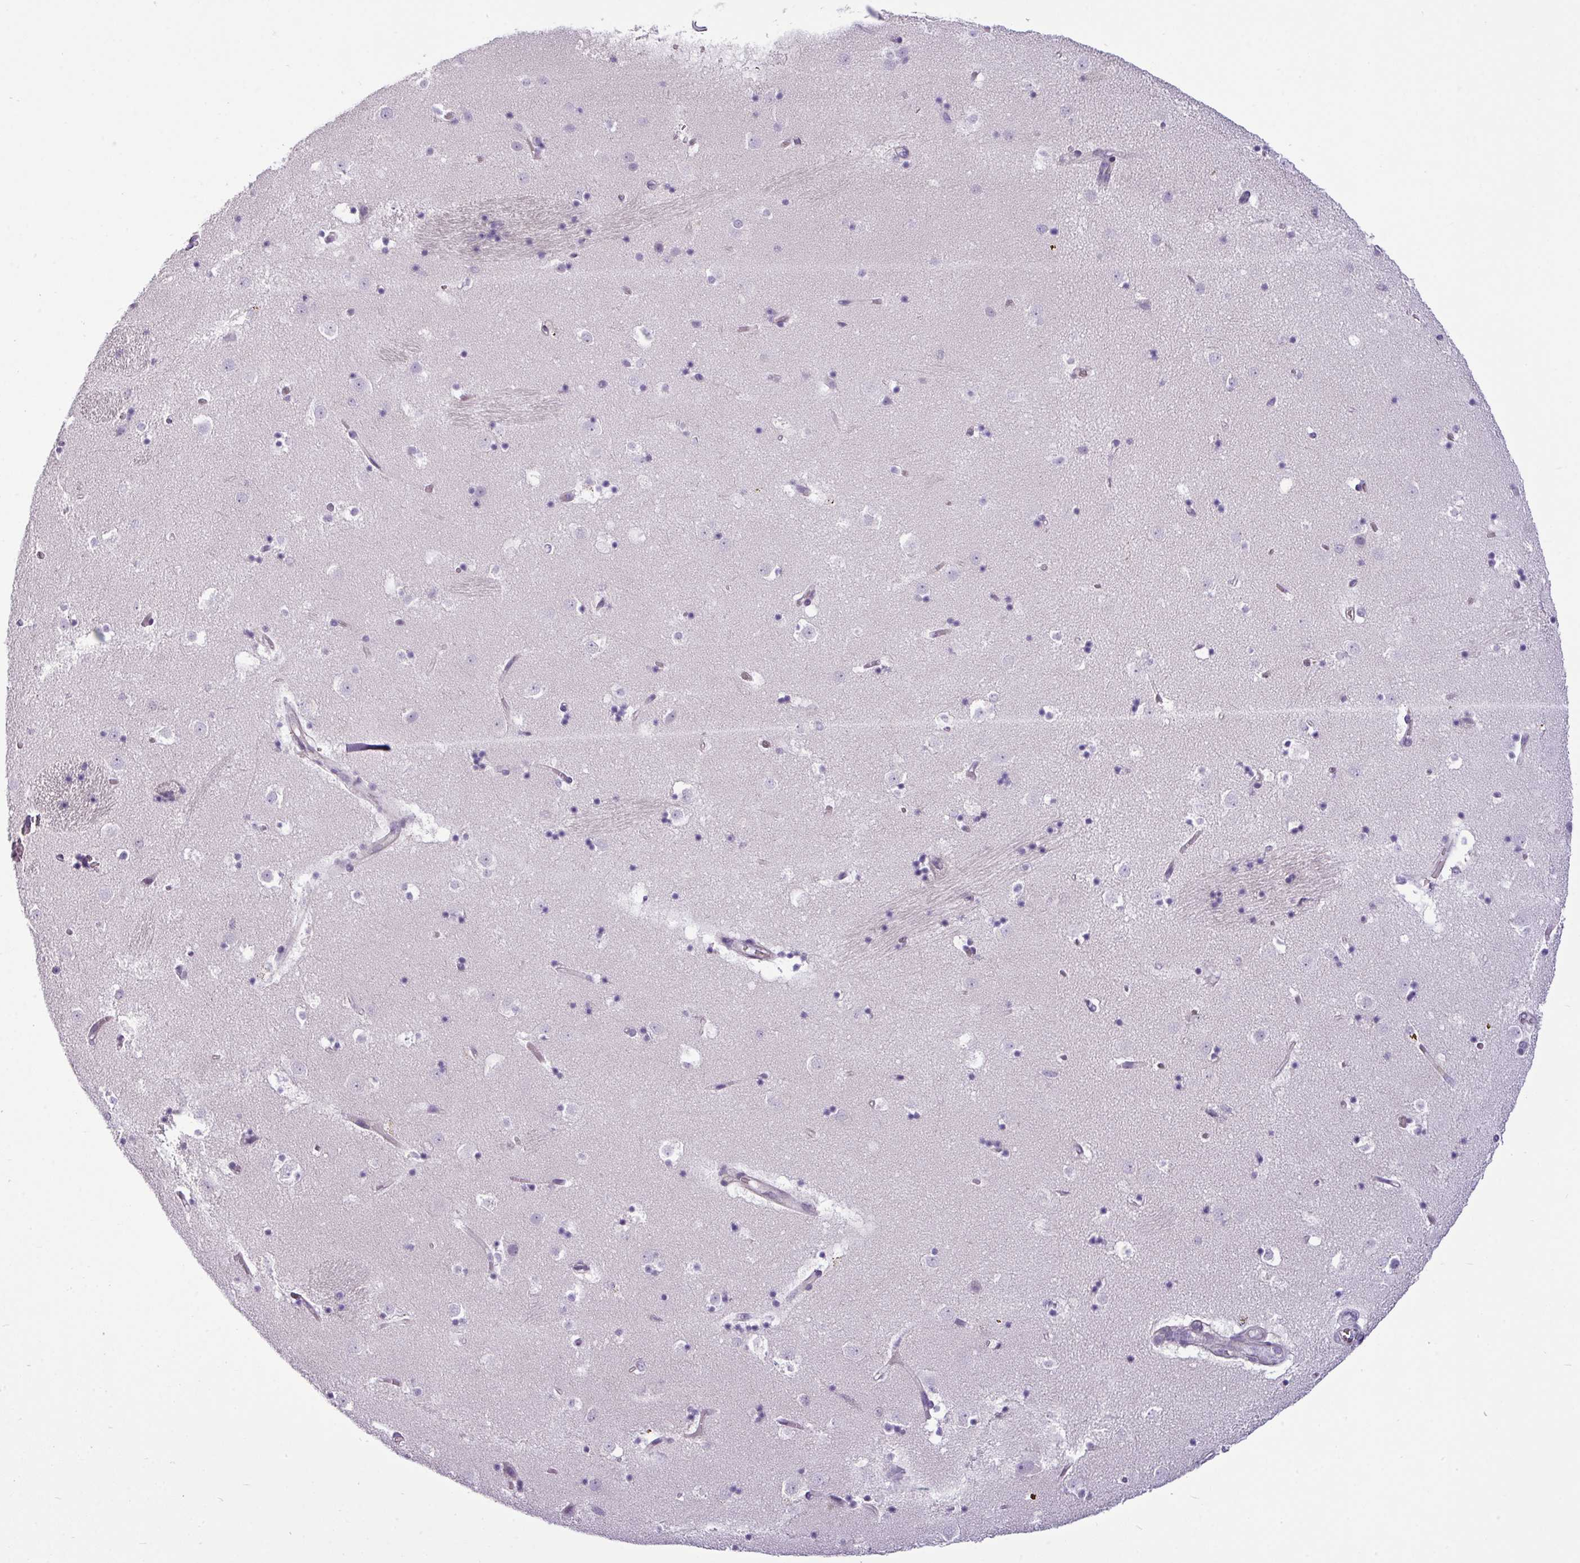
{"staining": {"intensity": "negative", "quantity": "none", "location": "none"}, "tissue": "caudate", "cell_type": "Glial cells", "image_type": "normal", "snomed": [{"axis": "morphology", "description": "Normal tissue, NOS"}, {"axis": "topography", "description": "Lateral ventricle wall"}], "caption": "Immunohistochemistry micrograph of normal caudate stained for a protein (brown), which shows no positivity in glial cells.", "gene": "TOR1AIP2", "patient": {"sex": "male", "age": 58}}